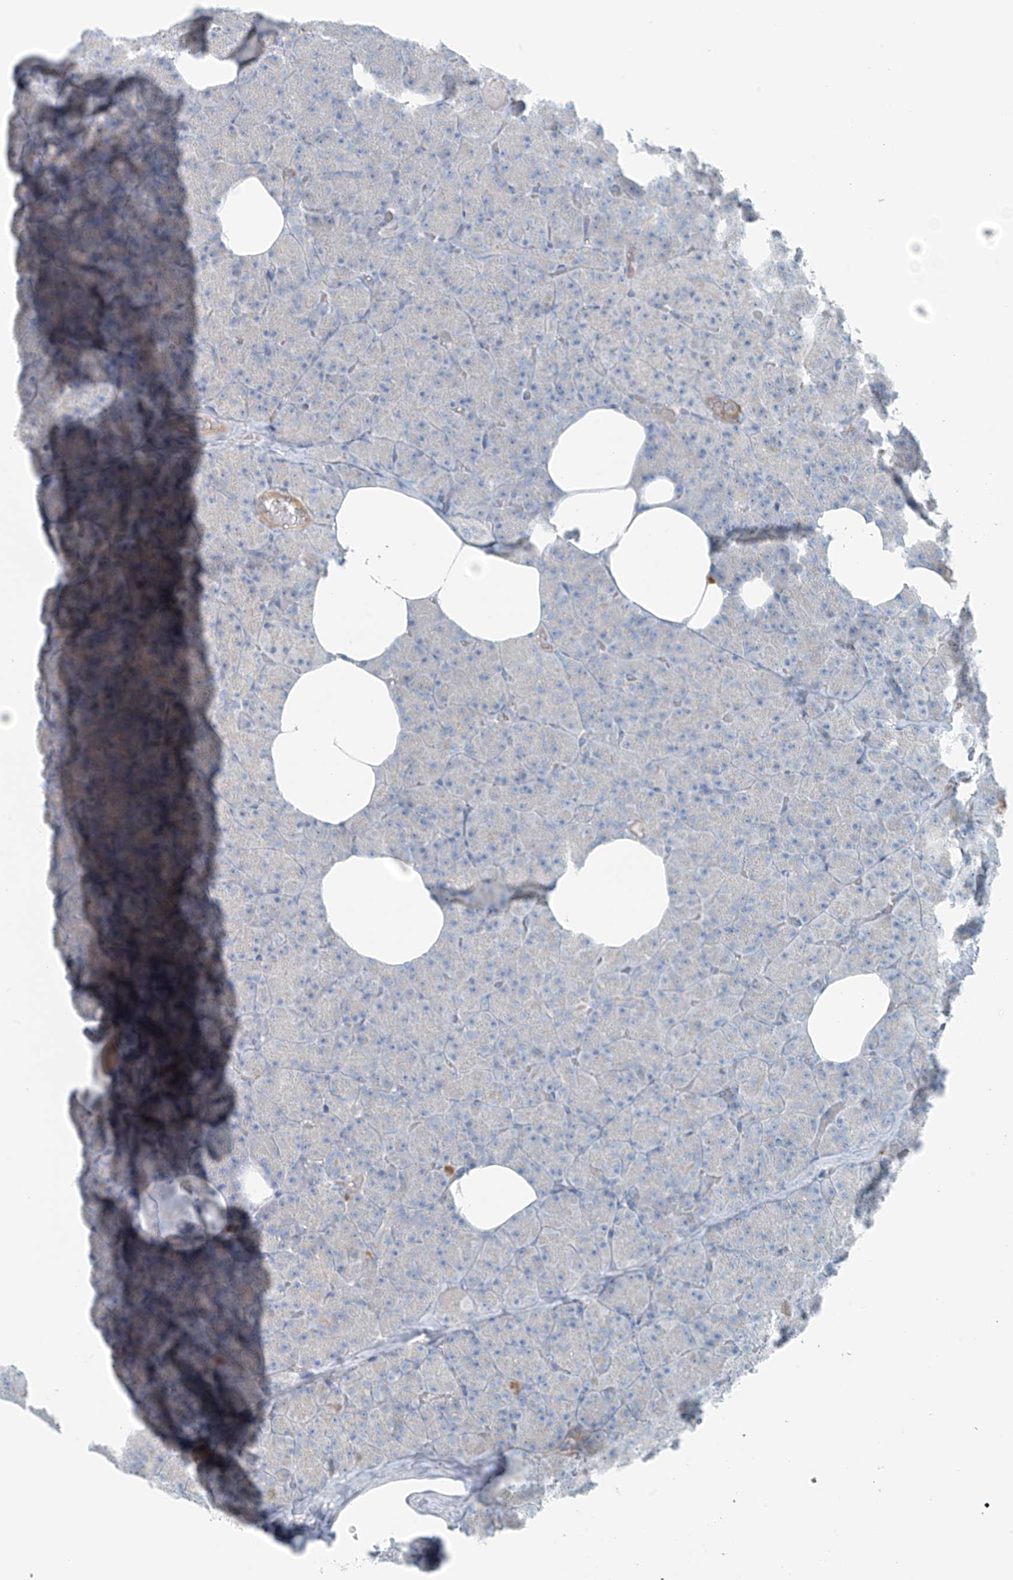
{"staining": {"intensity": "negative", "quantity": "none", "location": "none"}, "tissue": "pancreas", "cell_type": "Exocrine glandular cells", "image_type": "normal", "snomed": [{"axis": "morphology", "description": "Normal tissue, NOS"}, {"axis": "morphology", "description": "Carcinoid, malignant, NOS"}, {"axis": "topography", "description": "Pancreas"}], "caption": "DAB immunohistochemical staining of normal human pancreas reveals no significant expression in exocrine glandular cells.", "gene": "FAM131C", "patient": {"sex": "female", "age": 35}}